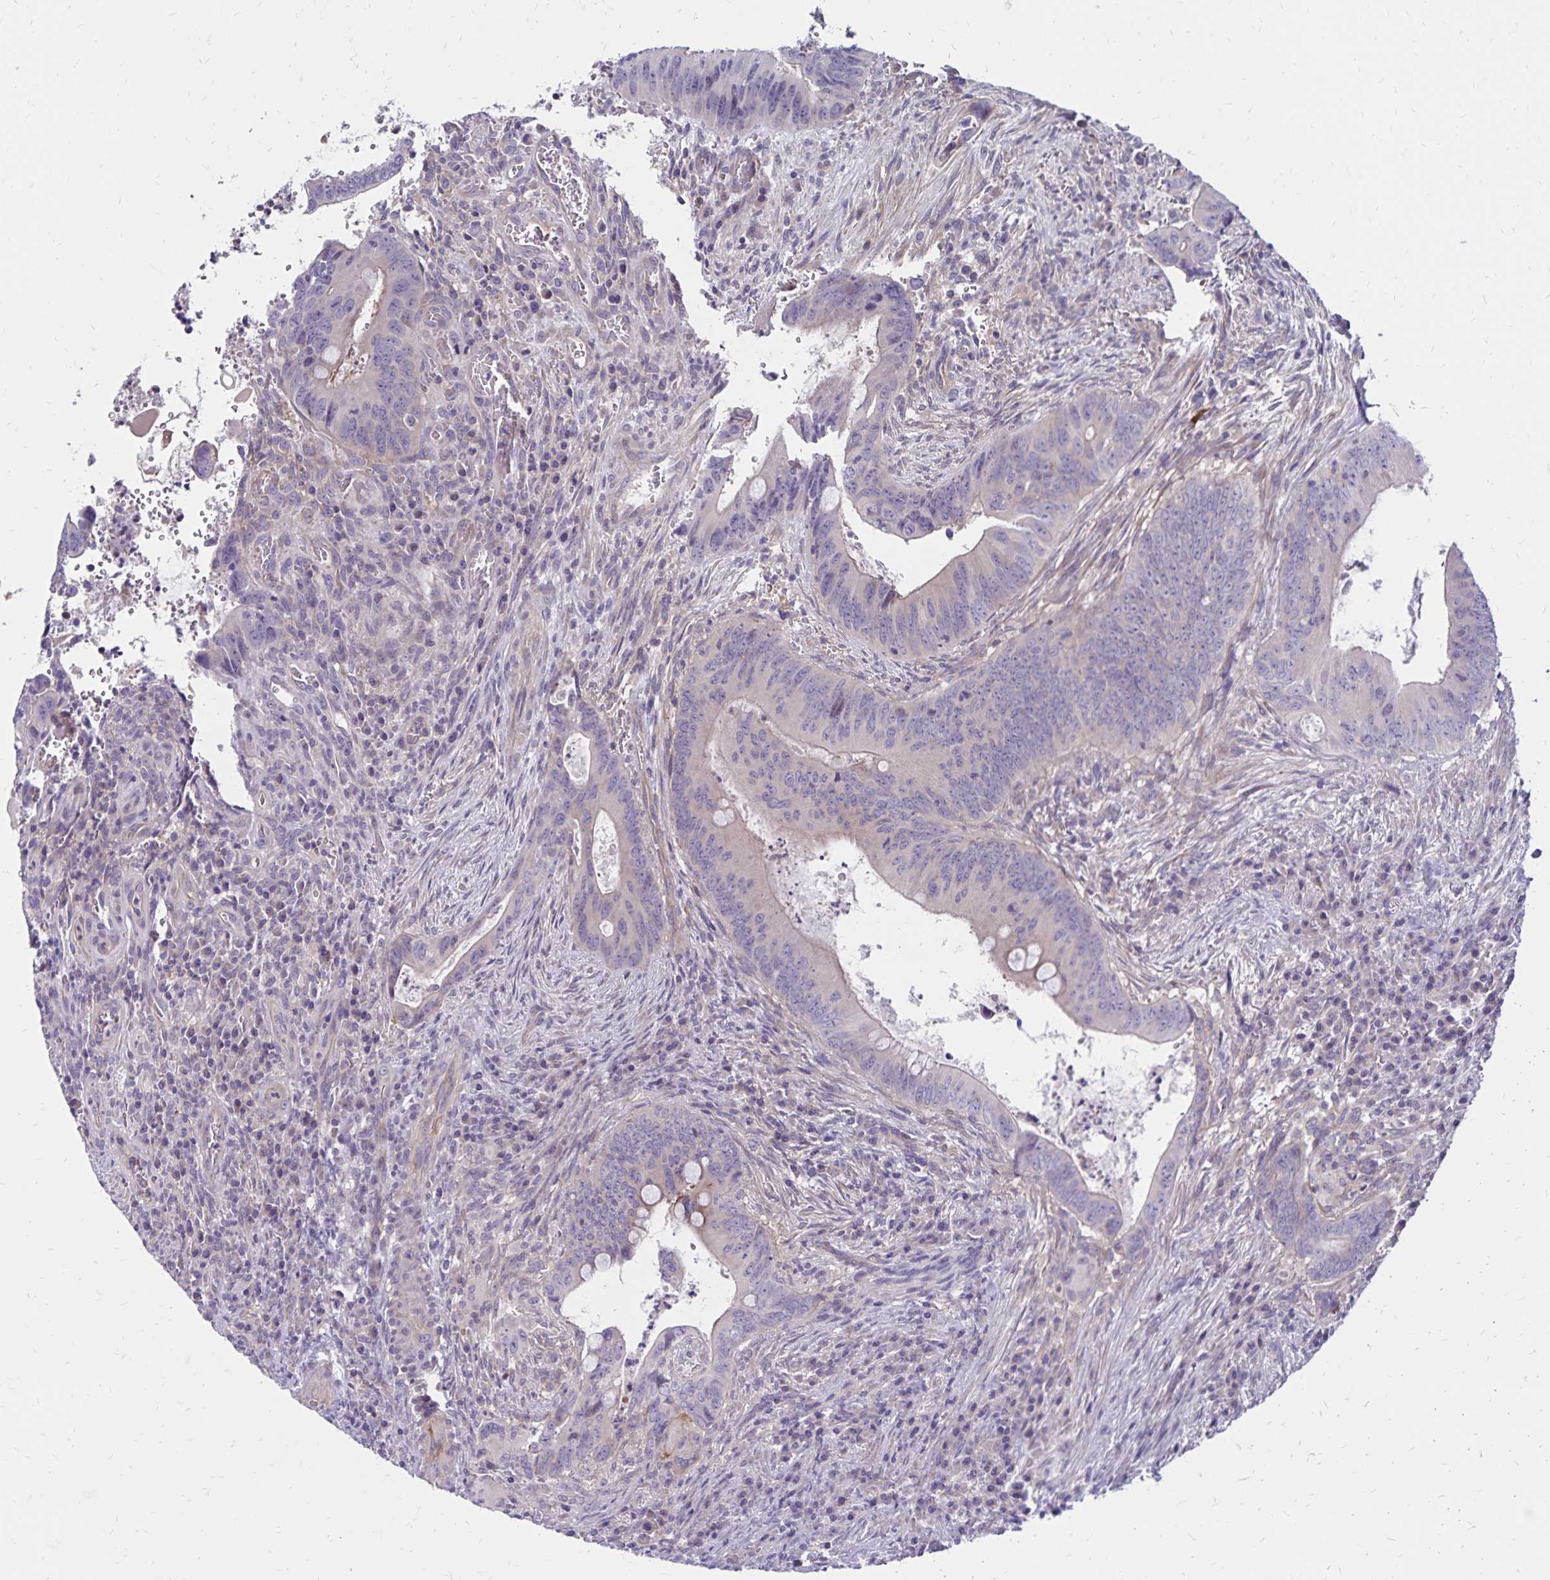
{"staining": {"intensity": "negative", "quantity": "none", "location": "none"}, "tissue": "colorectal cancer", "cell_type": "Tumor cells", "image_type": "cancer", "snomed": [{"axis": "morphology", "description": "Adenocarcinoma, NOS"}, {"axis": "topography", "description": "Colon"}], "caption": "Protein analysis of colorectal adenocarcinoma reveals no significant staining in tumor cells.", "gene": "FSD1", "patient": {"sex": "female", "age": 74}}